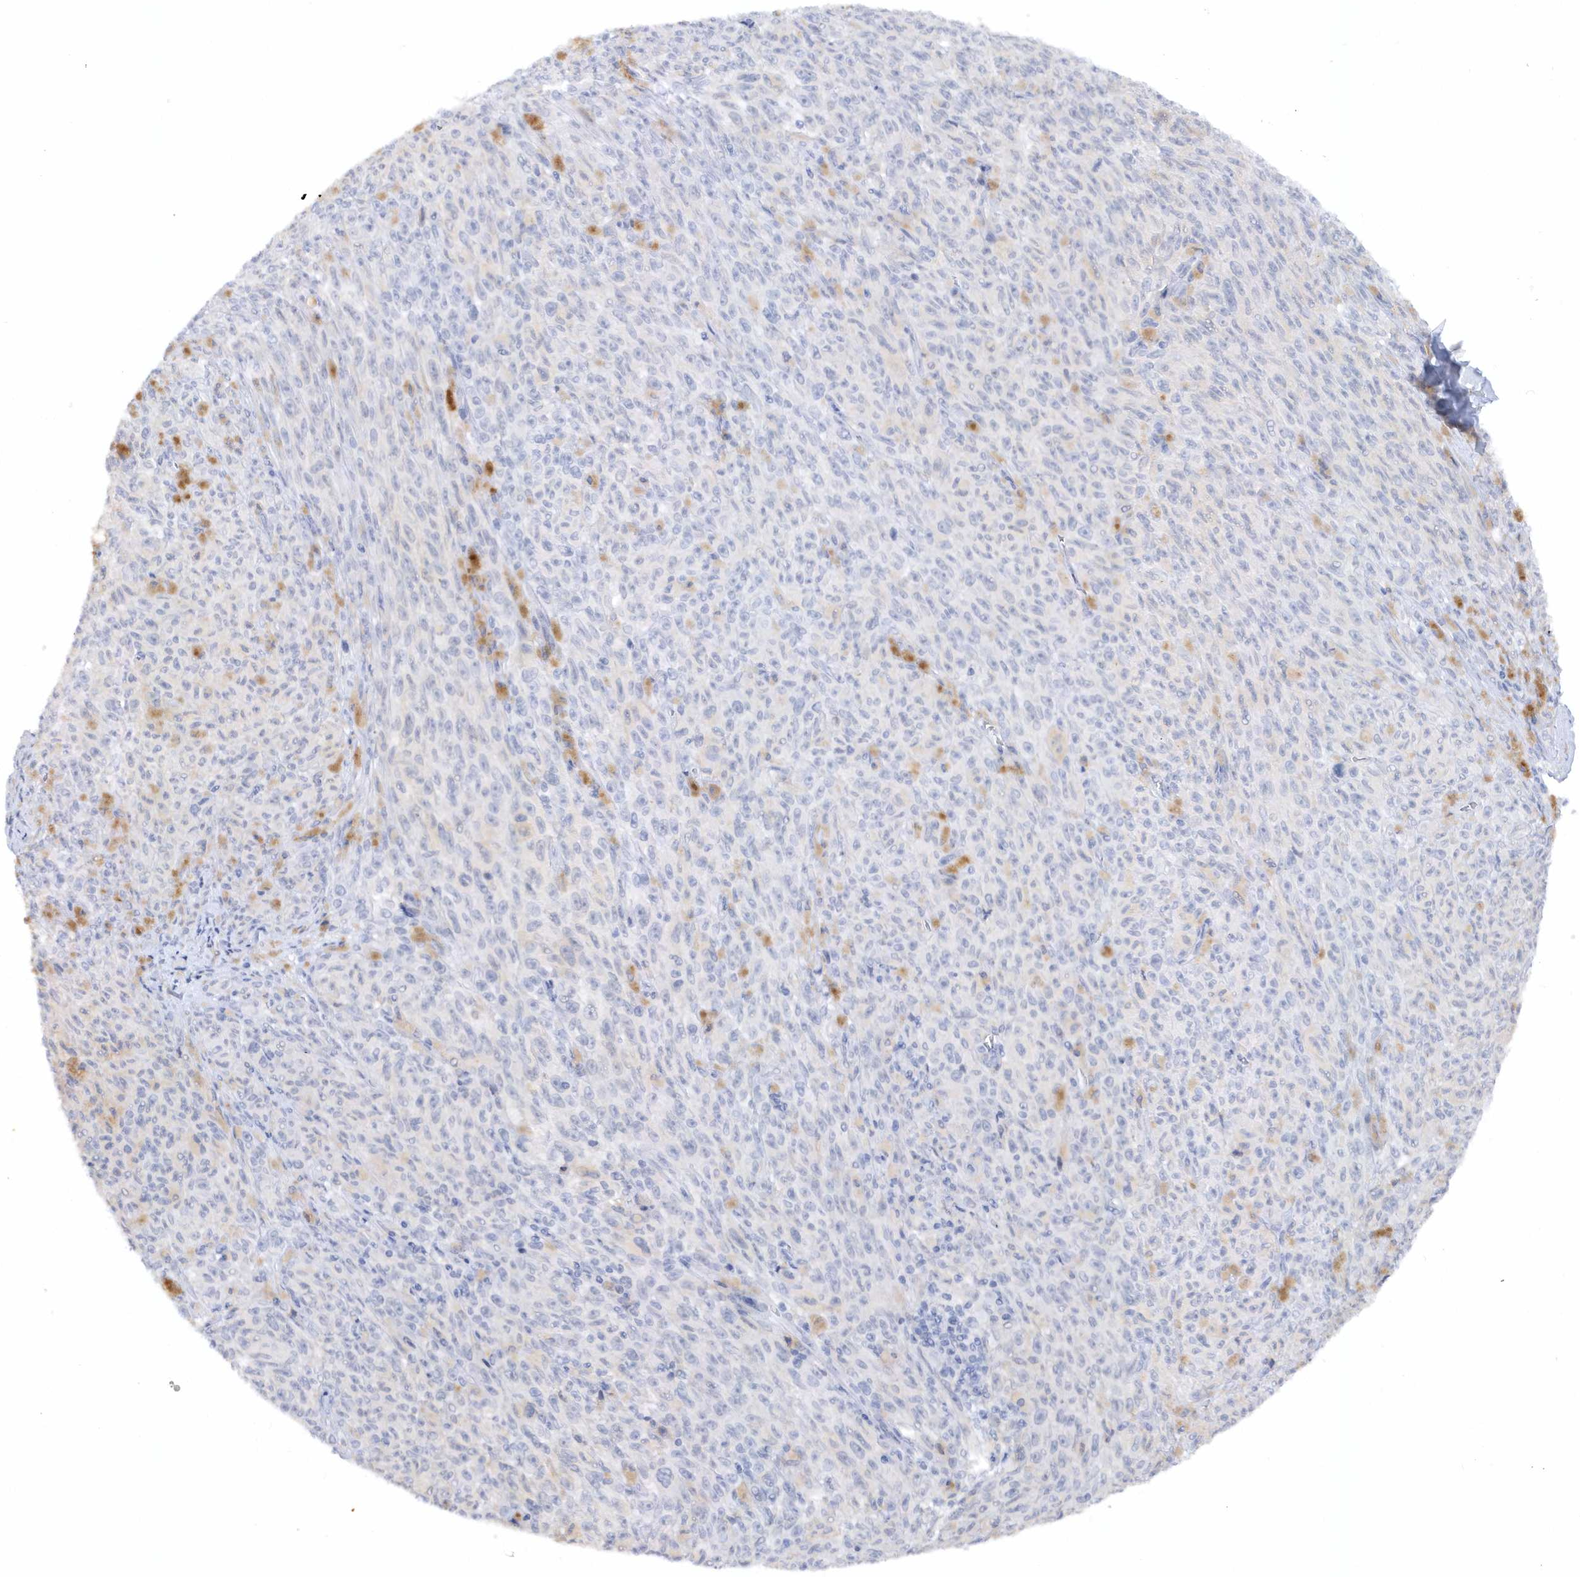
{"staining": {"intensity": "negative", "quantity": "none", "location": "none"}, "tissue": "melanoma", "cell_type": "Tumor cells", "image_type": "cancer", "snomed": [{"axis": "morphology", "description": "Malignant melanoma, NOS"}, {"axis": "topography", "description": "Skin"}], "caption": "Protein analysis of melanoma displays no significant expression in tumor cells. Brightfield microscopy of immunohistochemistry (IHC) stained with DAB (3,3'-diaminobenzidine) (brown) and hematoxylin (blue), captured at high magnification.", "gene": "RPE", "patient": {"sex": "female", "age": 82}}